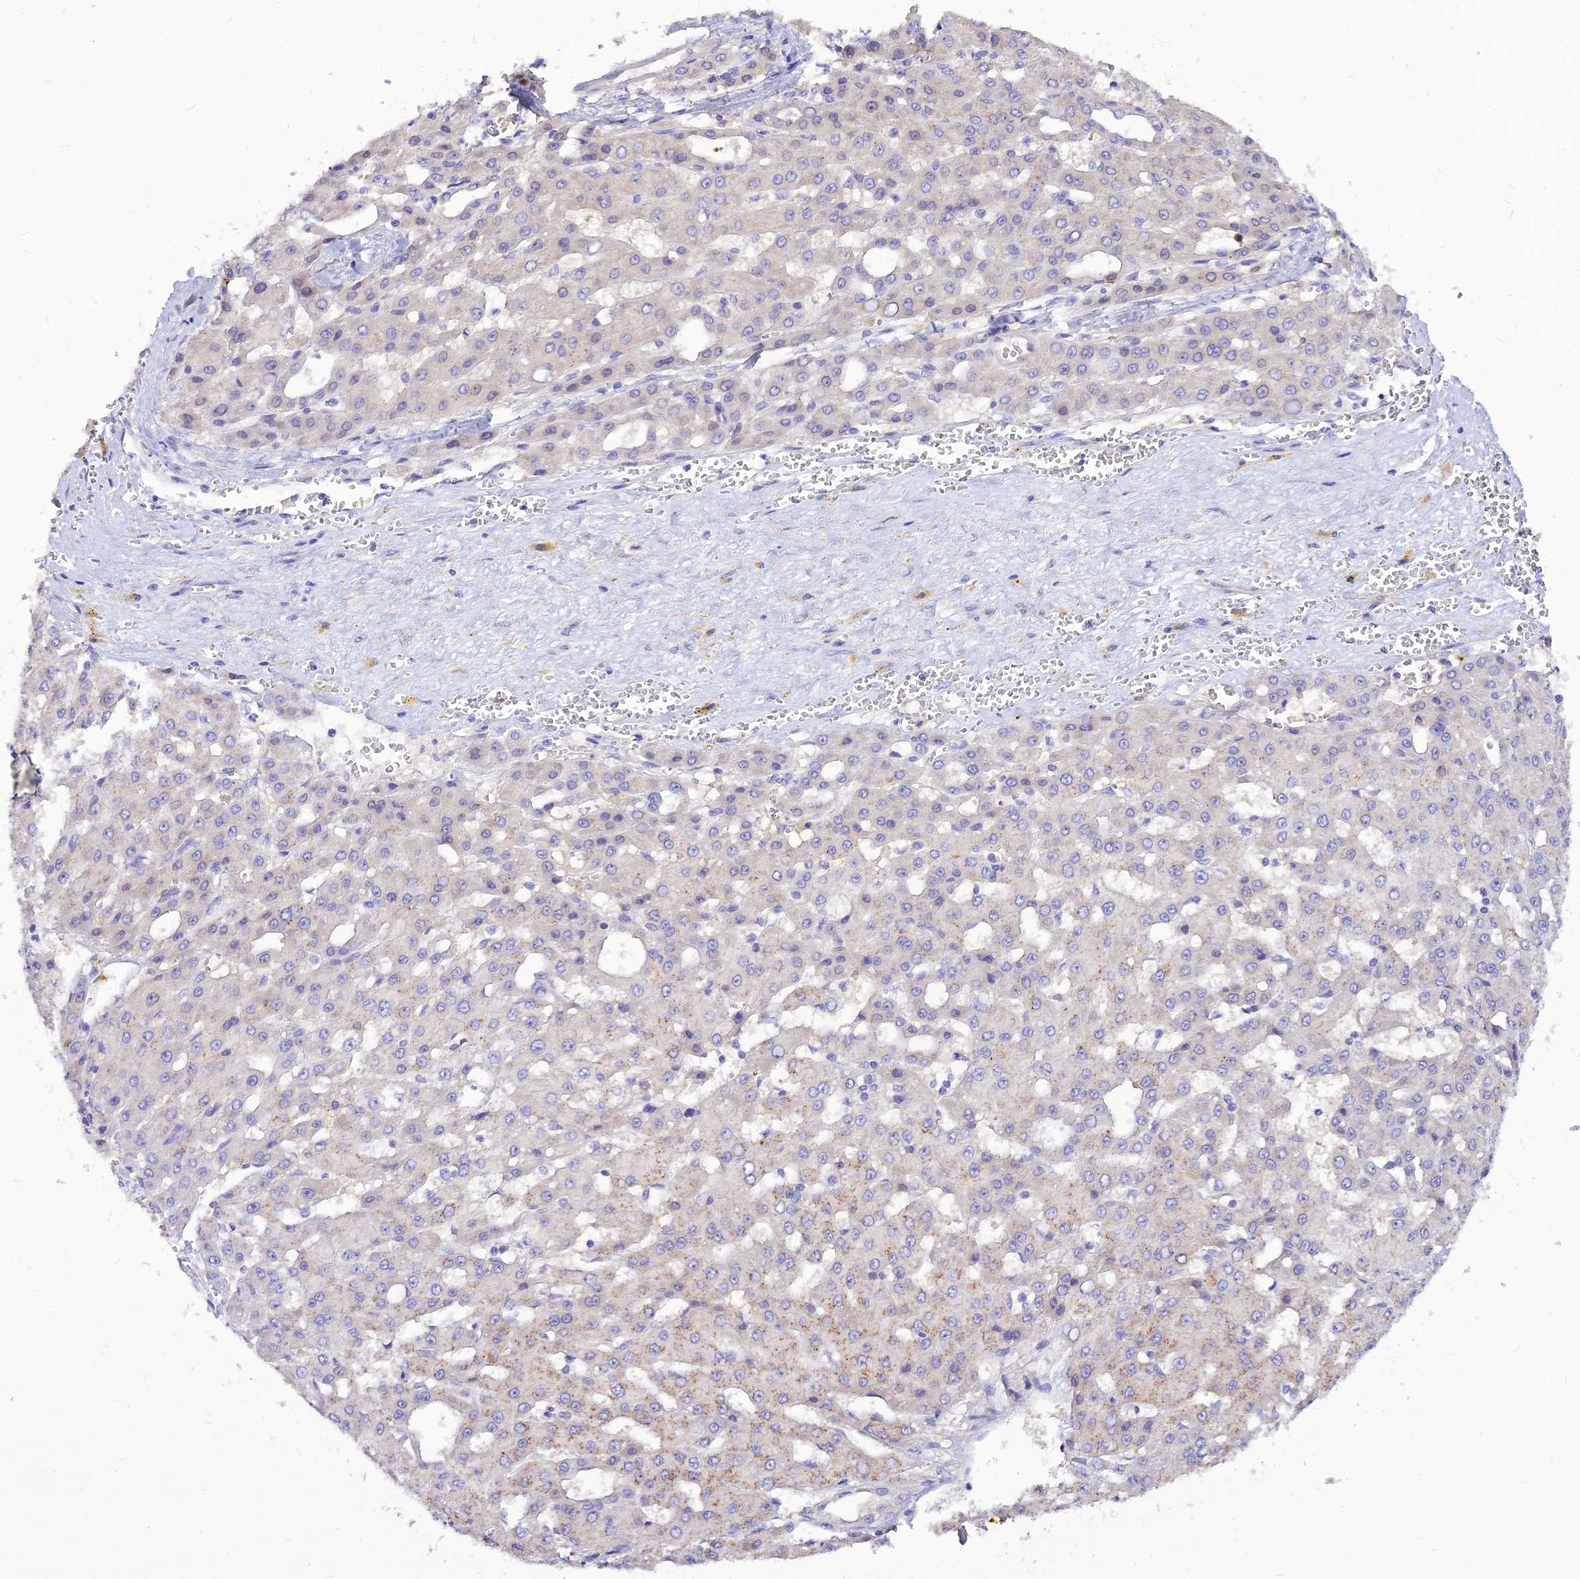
{"staining": {"intensity": "moderate", "quantity": "<25%", "location": "cytoplasmic/membranous"}, "tissue": "liver cancer", "cell_type": "Tumor cells", "image_type": "cancer", "snomed": [{"axis": "morphology", "description": "Carcinoma, Hepatocellular, NOS"}, {"axis": "topography", "description": "Liver"}], "caption": "Liver cancer tissue shows moderate cytoplasmic/membranous positivity in approximately <25% of tumor cells The staining was performed using DAB (3,3'-diaminobenzidine) to visualize the protein expression in brown, while the nuclei were stained in blue with hematoxylin (Magnification: 20x).", "gene": "CZIB", "patient": {"sex": "male", "age": 47}}